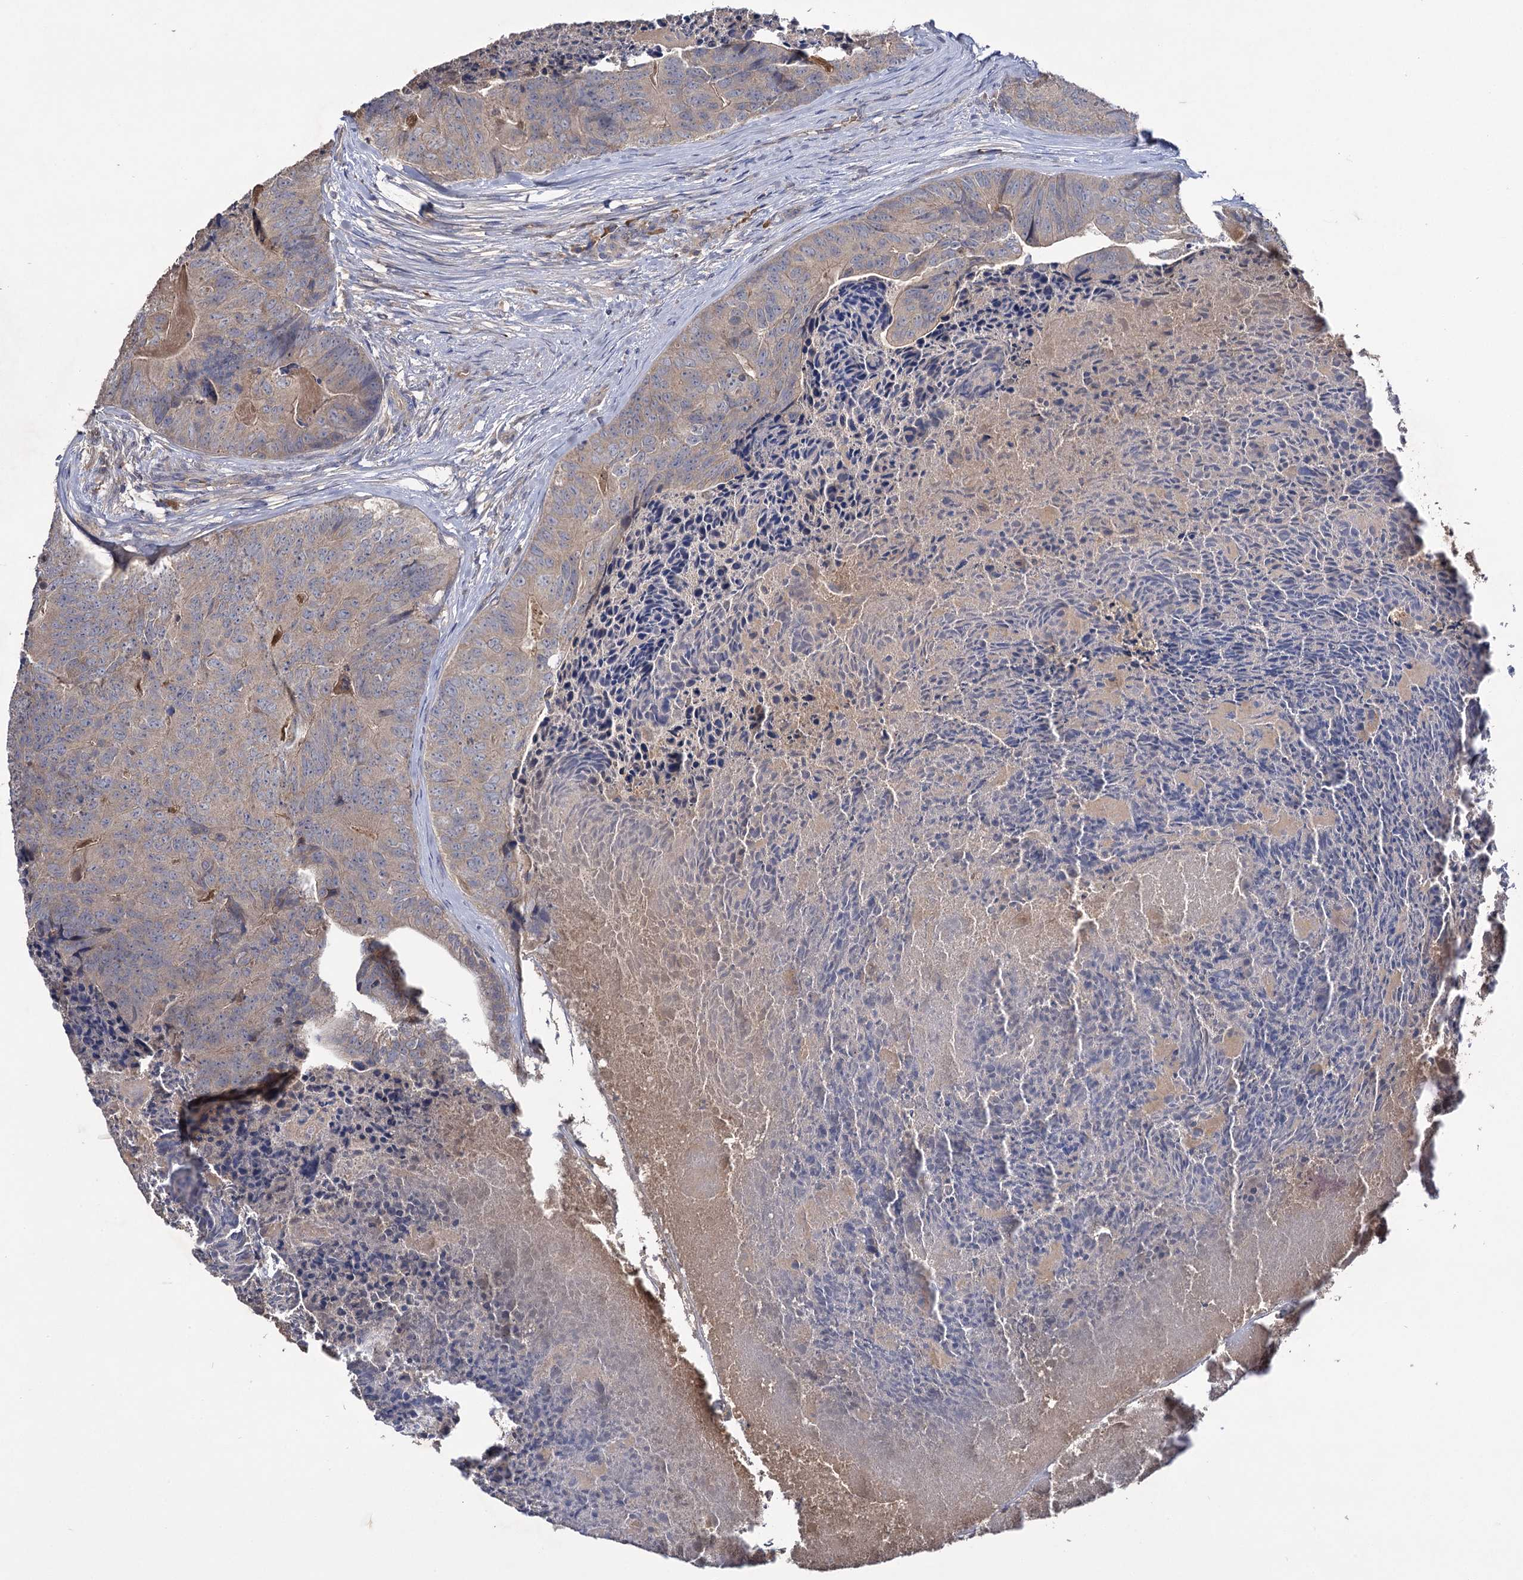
{"staining": {"intensity": "weak", "quantity": "25%-75%", "location": "cytoplasmic/membranous"}, "tissue": "colorectal cancer", "cell_type": "Tumor cells", "image_type": "cancer", "snomed": [{"axis": "morphology", "description": "Adenocarcinoma, NOS"}, {"axis": "topography", "description": "Colon"}], "caption": "The photomicrograph exhibits staining of adenocarcinoma (colorectal), revealing weak cytoplasmic/membranous protein expression (brown color) within tumor cells.", "gene": "USP50", "patient": {"sex": "female", "age": 67}}